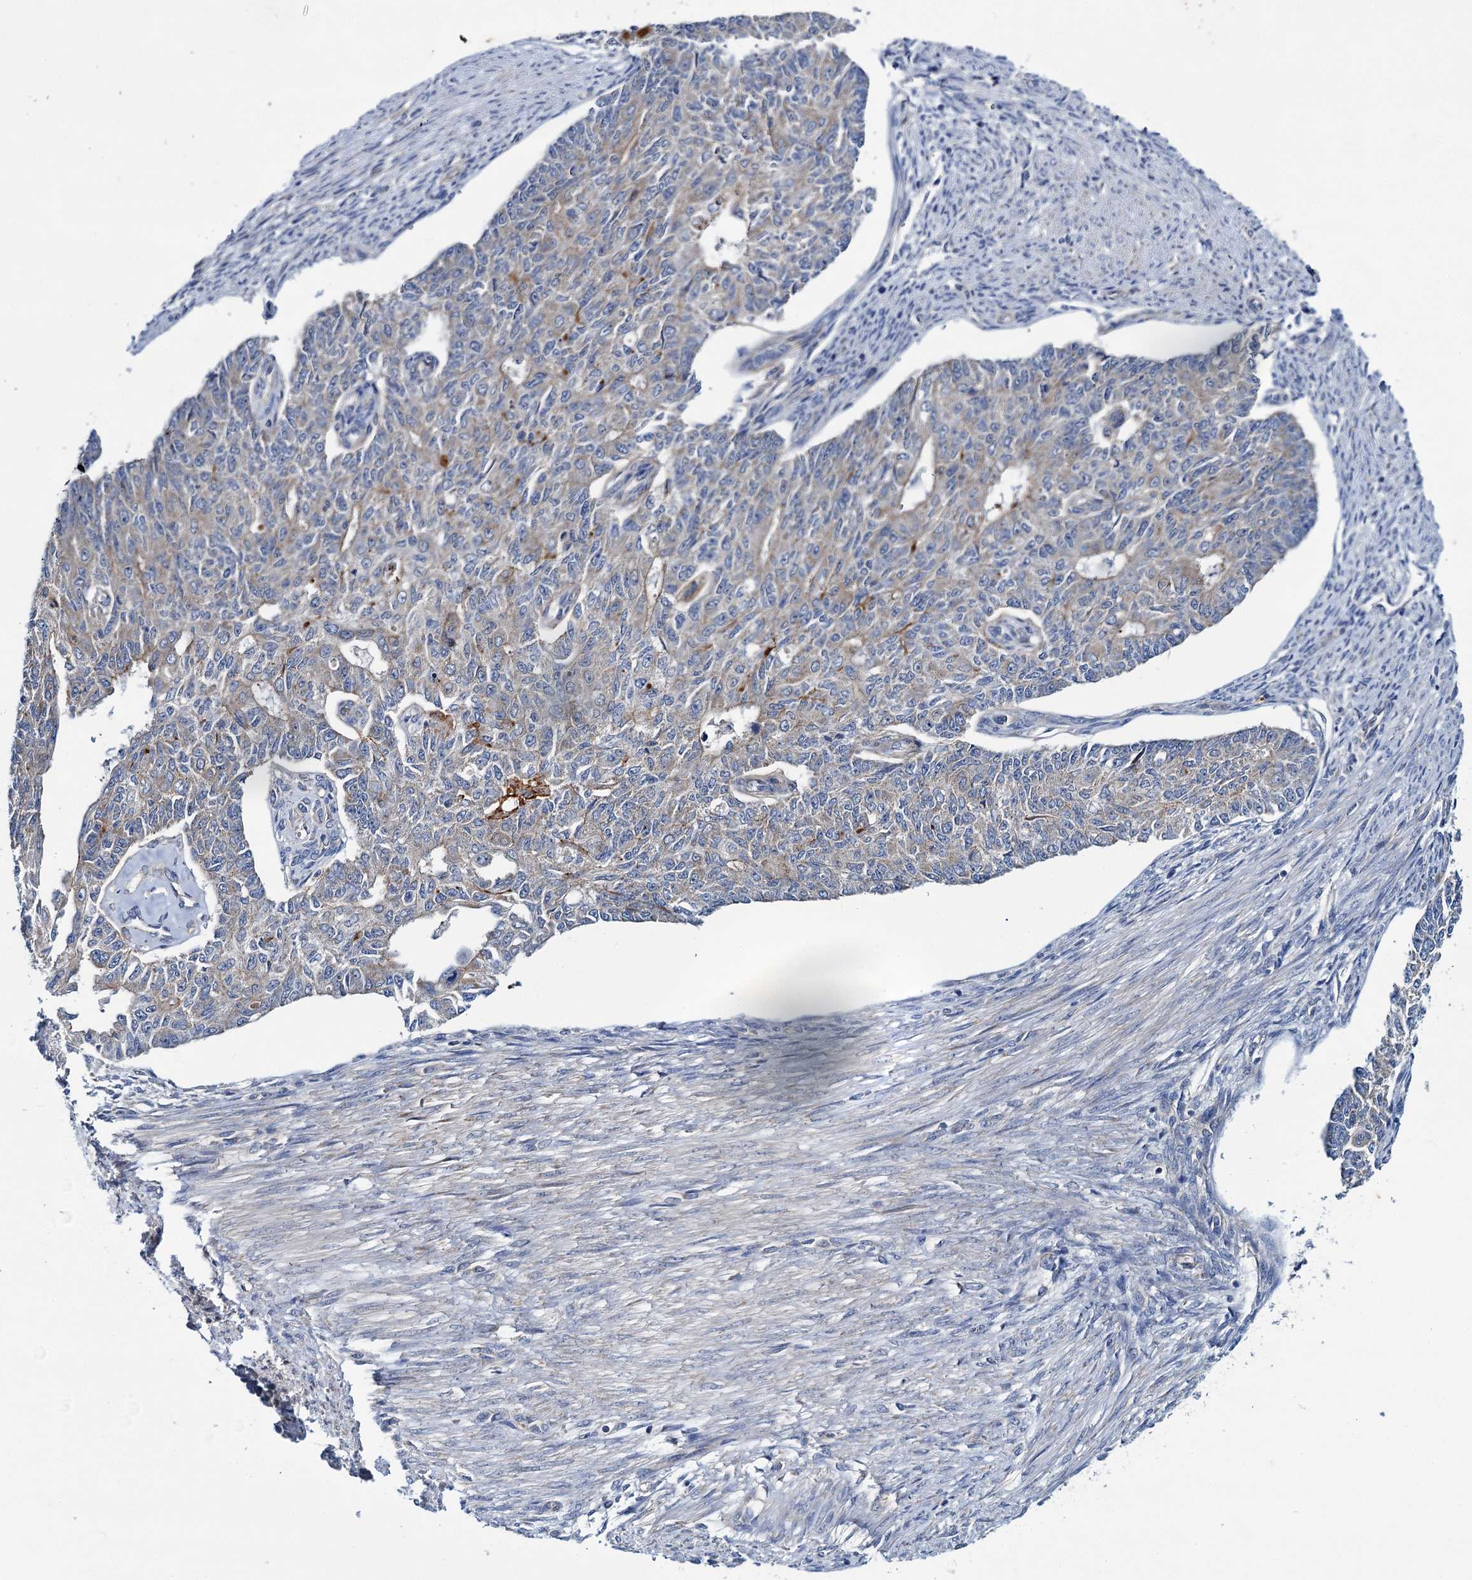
{"staining": {"intensity": "weak", "quantity": "25%-75%", "location": "cytoplasmic/membranous"}, "tissue": "endometrial cancer", "cell_type": "Tumor cells", "image_type": "cancer", "snomed": [{"axis": "morphology", "description": "Adenocarcinoma, NOS"}, {"axis": "topography", "description": "Endometrium"}], "caption": "Protein expression analysis of human adenocarcinoma (endometrial) reveals weak cytoplasmic/membranous expression in approximately 25%-75% of tumor cells.", "gene": "CEP295", "patient": {"sex": "female", "age": 32}}